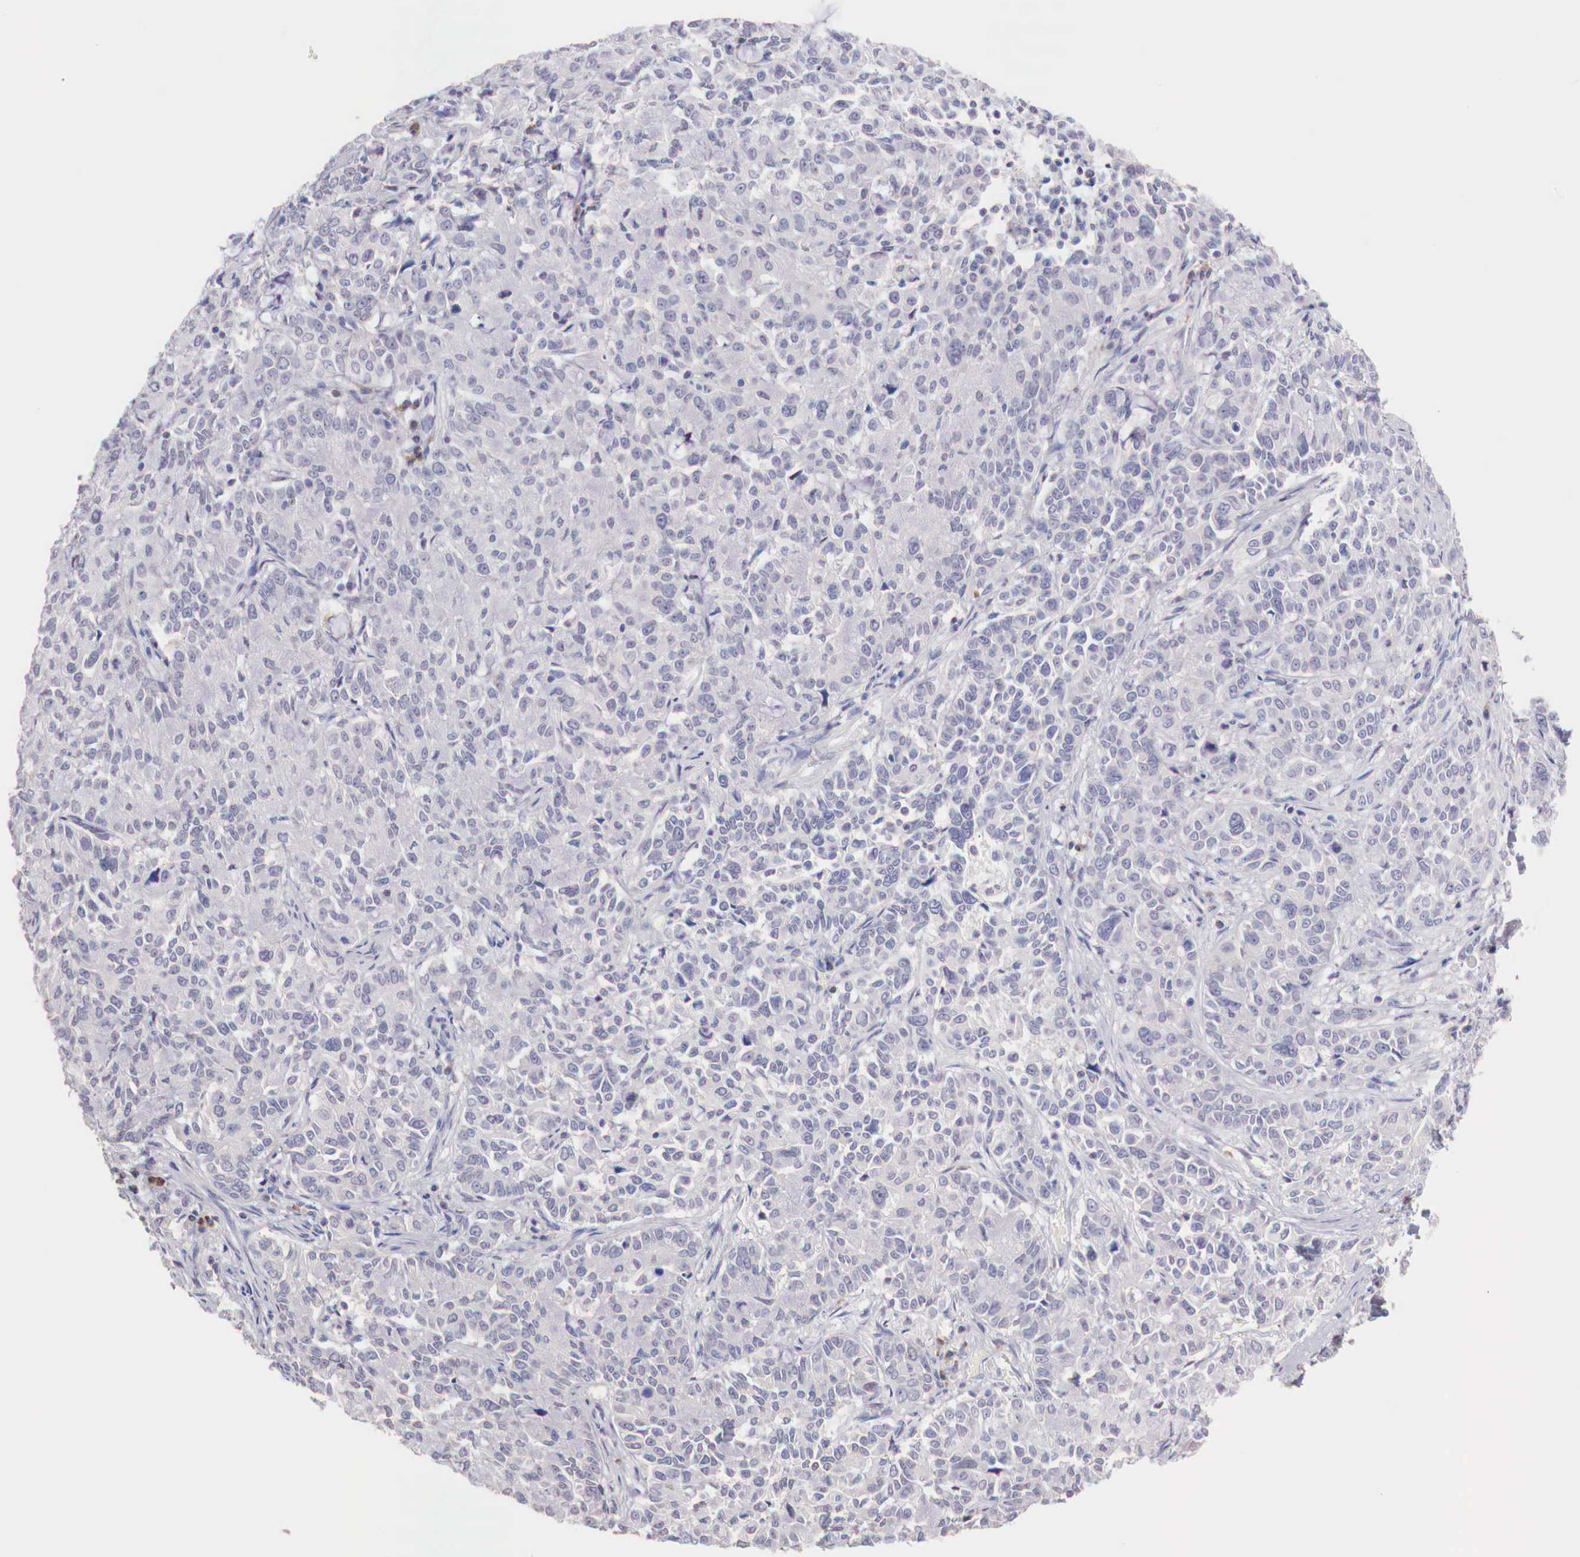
{"staining": {"intensity": "negative", "quantity": "none", "location": "none"}, "tissue": "pancreatic cancer", "cell_type": "Tumor cells", "image_type": "cancer", "snomed": [{"axis": "morphology", "description": "Adenocarcinoma, NOS"}, {"axis": "topography", "description": "Pancreas"}], "caption": "Immunohistochemistry of adenocarcinoma (pancreatic) demonstrates no staining in tumor cells.", "gene": "XPNPEP2", "patient": {"sex": "female", "age": 52}}